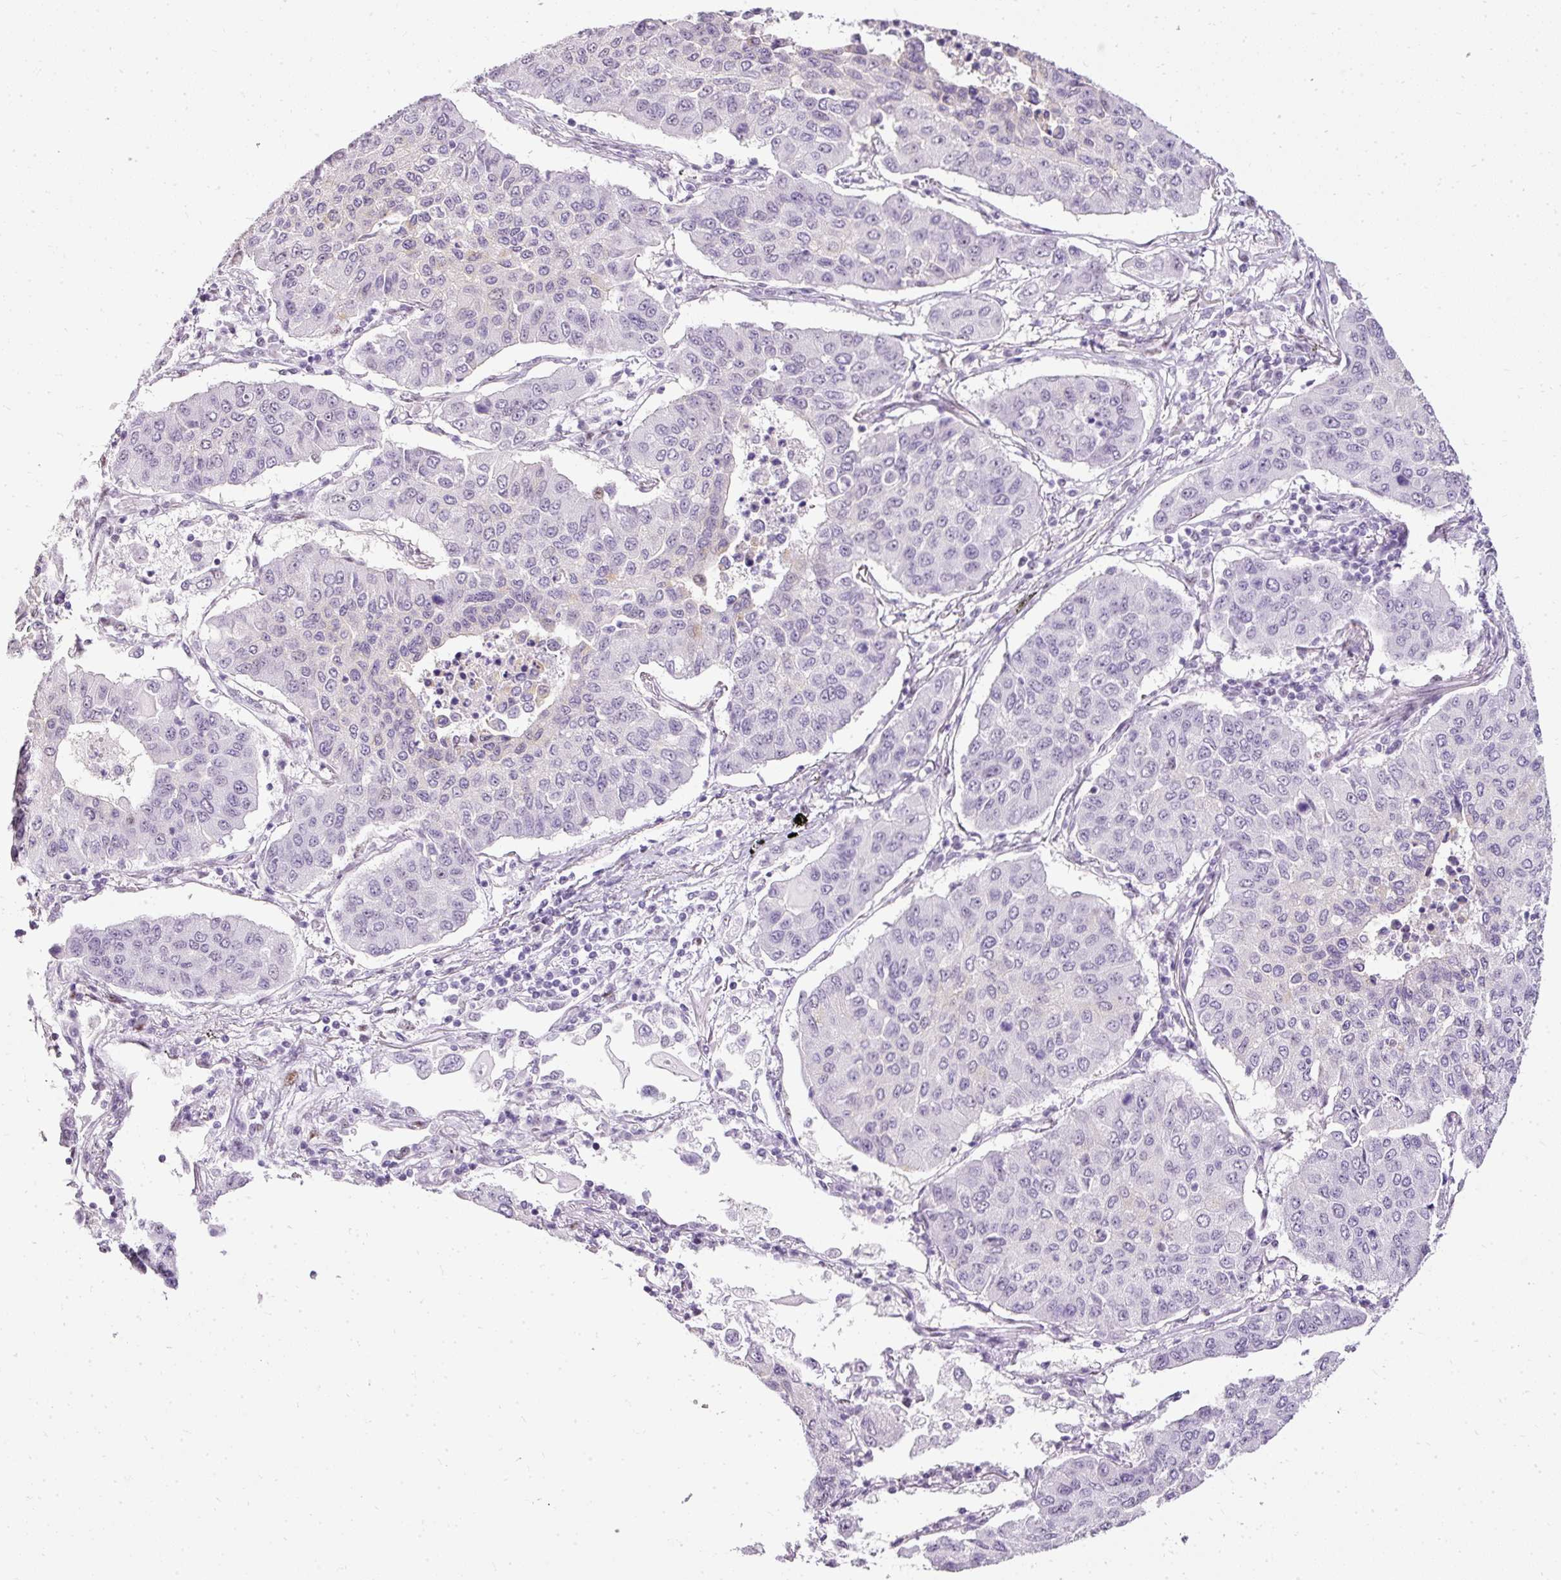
{"staining": {"intensity": "negative", "quantity": "none", "location": "none"}, "tissue": "lung cancer", "cell_type": "Tumor cells", "image_type": "cancer", "snomed": [{"axis": "morphology", "description": "Squamous cell carcinoma, NOS"}, {"axis": "topography", "description": "Lung"}], "caption": "This is an immunohistochemistry (IHC) image of lung cancer (squamous cell carcinoma). There is no positivity in tumor cells.", "gene": "PDE6B", "patient": {"sex": "male", "age": 74}}